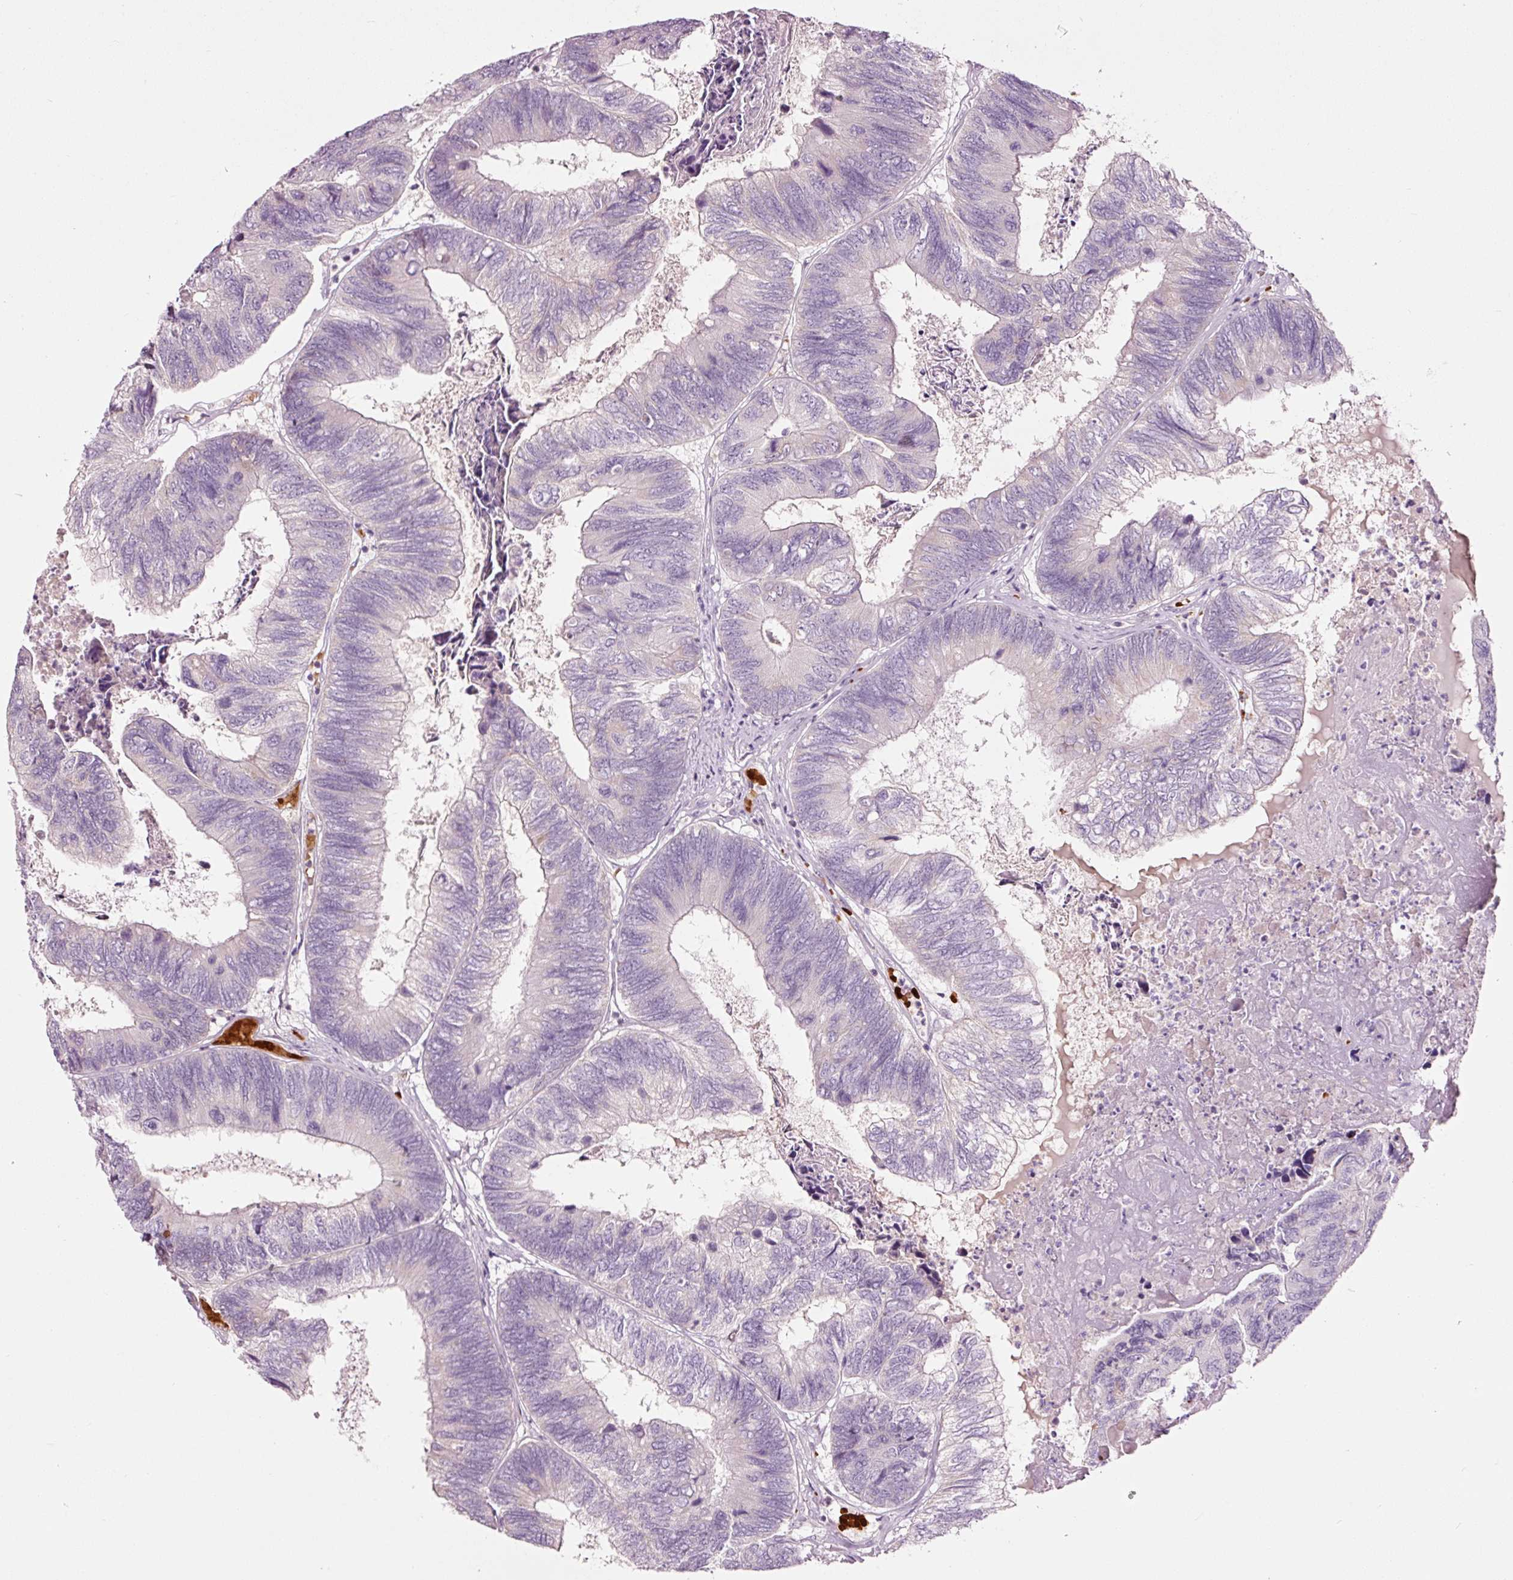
{"staining": {"intensity": "negative", "quantity": "none", "location": "none"}, "tissue": "colorectal cancer", "cell_type": "Tumor cells", "image_type": "cancer", "snomed": [{"axis": "morphology", "description": "Adenocarcinoma, NOS"}, {"axis": "topography", "description": "Colon"}], "caption": "Micrograph shows no protein staining in tumor cells of adenocarcinoma (colorectal) tissue. (DAB (3,3'-diaminobenzidine) immunohistochemistry (IHC) visualized using brightfield microscopy, high magnification).", "gene": "LDHAL6B", "patient": {"sex": "female", "age": 67}}